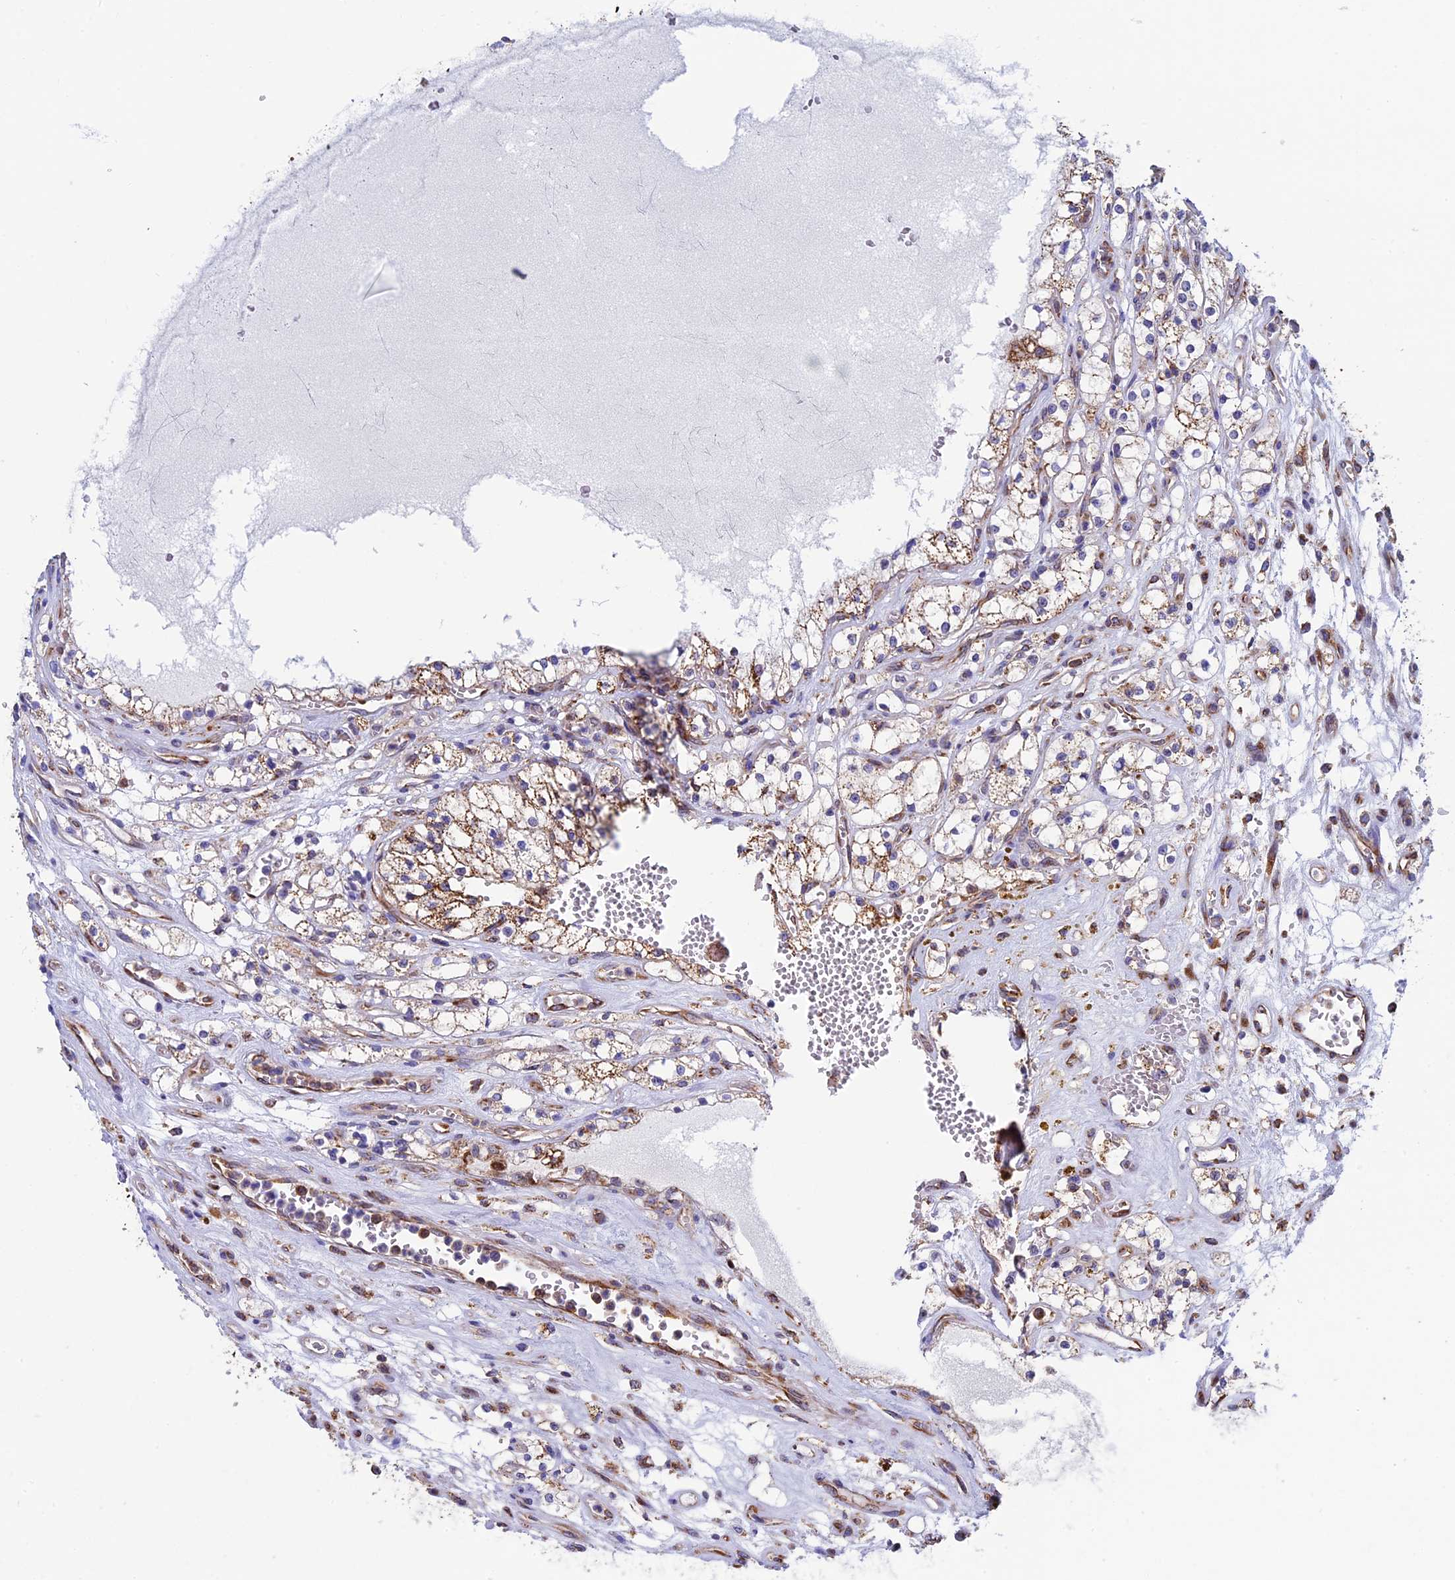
{"staining": {"intensity": "negative", "quantity": "none", "location": "none"}, "tissue": "renal cancer", "cell_type": "Tumor cells", "image_type": "cancer", "snomed": [{"axis": "morphology", "description": "Adenocarcinoma, NOS"}, {"axis": "topography", "description": "Kidney"}], "caption": "An immunohistochemistry (IHC) histopathology image of renal cancer (adenocarcinoma) is shown. There is no staining in tumor cells of renal cancer (adenocarcinoma).", "gene": "SLC9A5", "patient": {"sex": "female", "age": 69}}